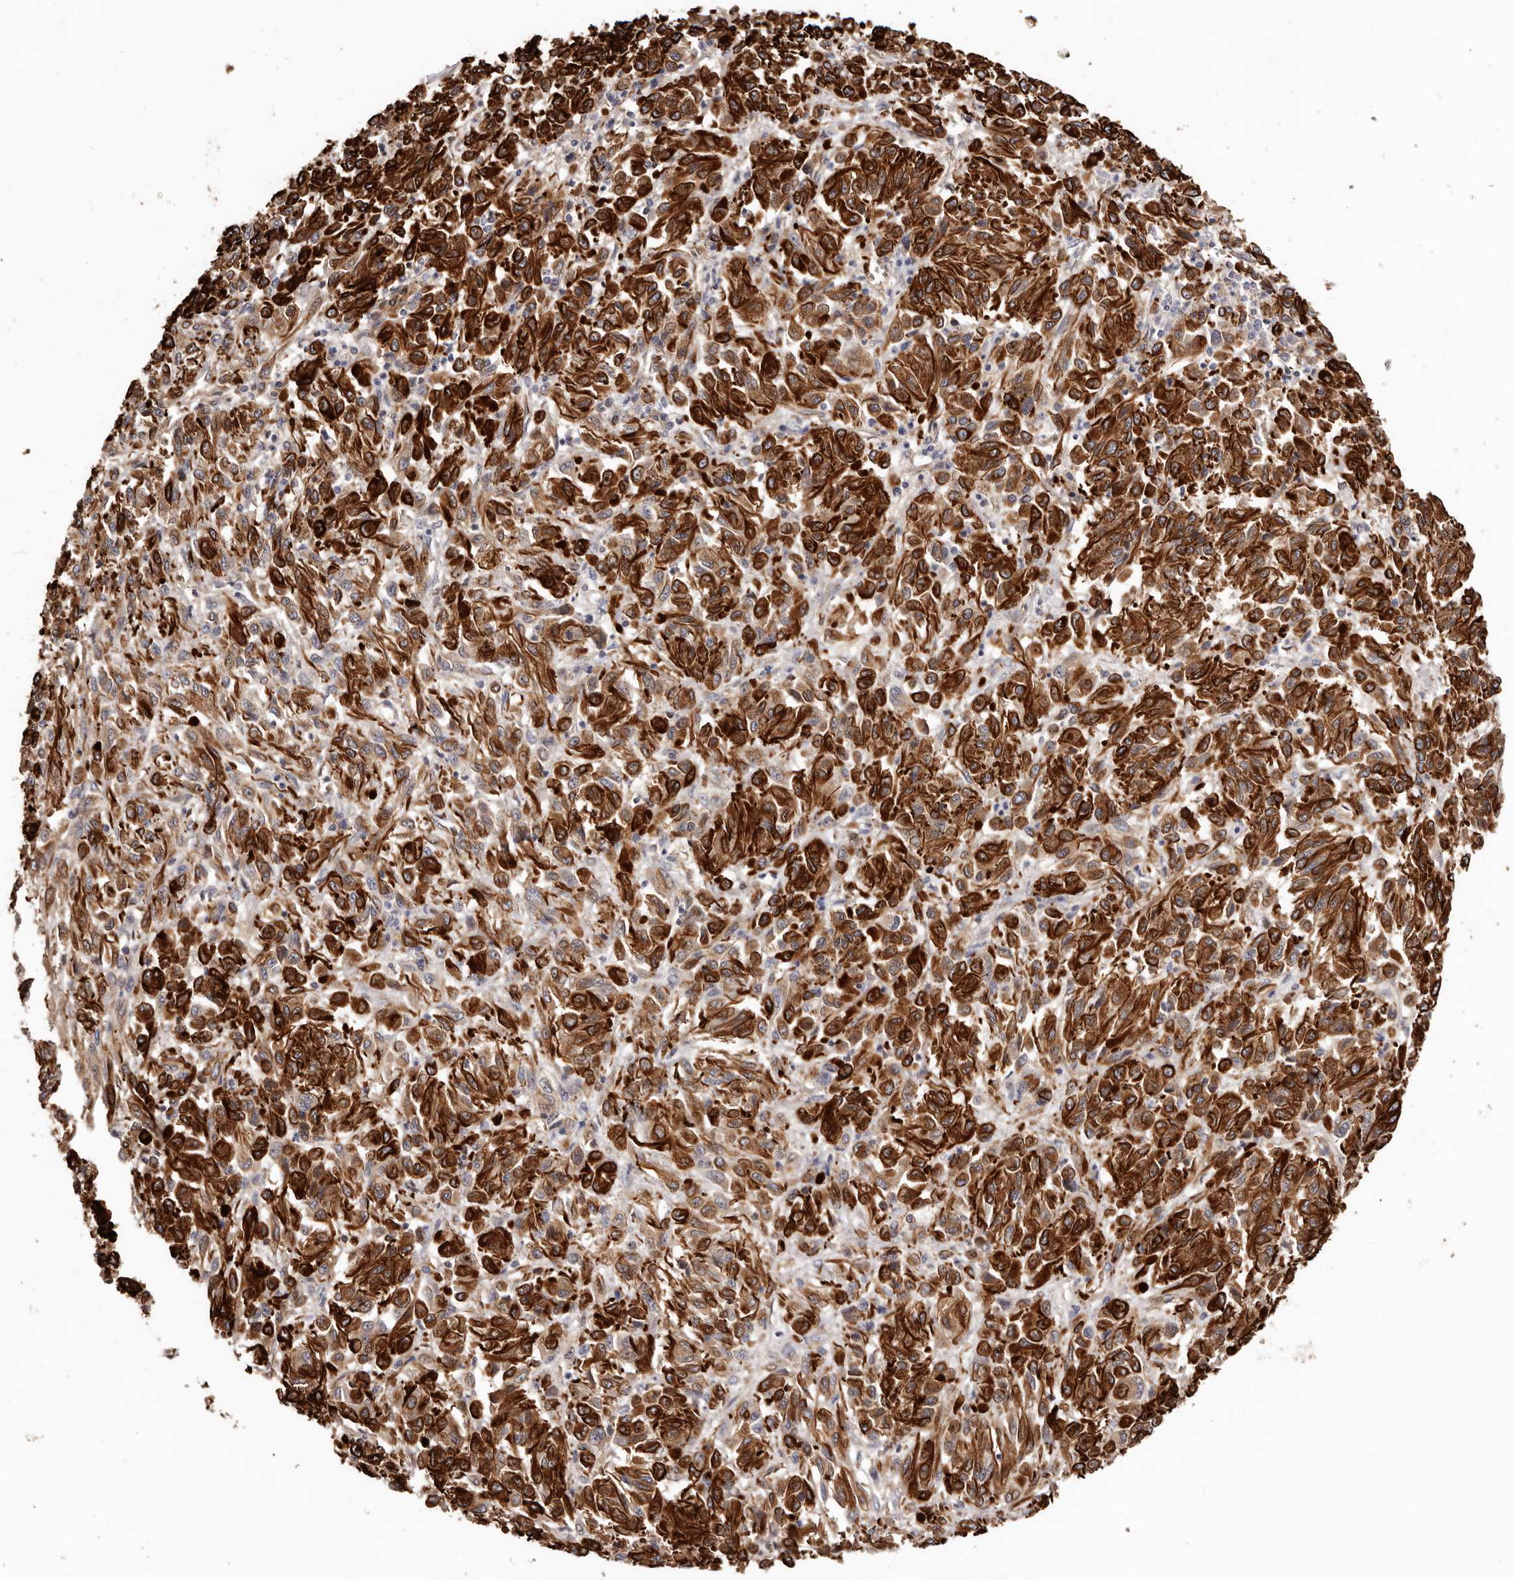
{"staining": {"intensity": "strong", "quantity": ">75%", "location": "cytoplasmic/membranous"}, "tissue": "melanoma", "cell_type": "Tumor cells", "image_type": "cancer", "snomed": [{"axis": "morphology", "description": "Malignant melanoma, Metastatic site"}, {"axis": "topography", "description": "Lung"}], "caption": "The image exhibits a brown stain indicating the presence of a protein in the cytoplasmic/membranous of tumor cells in melanoma.", "gene": "ZNF557", "patient": {"sex": "male", "age": 64}}